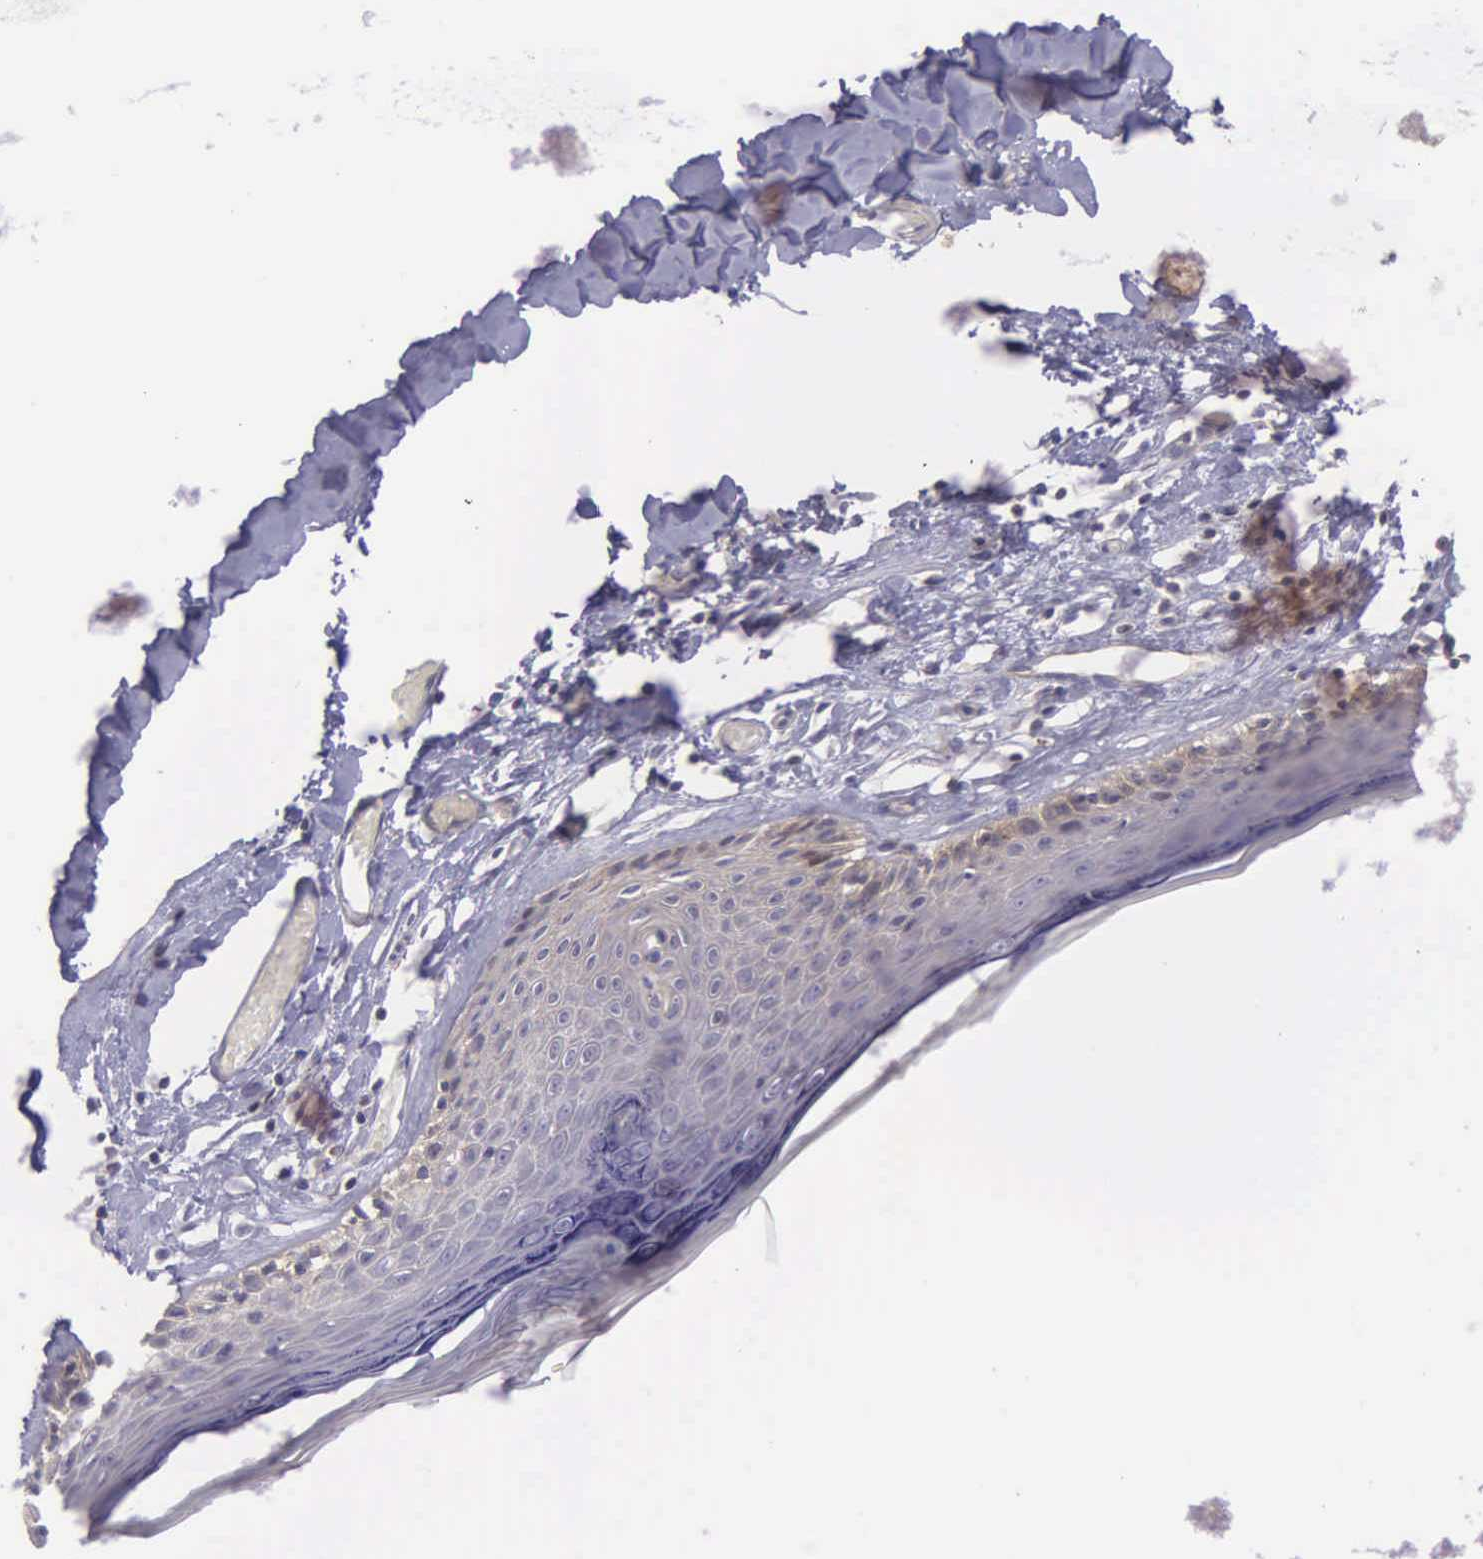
{"staining": {"intensity": "weak", "quantity": "<25%", "location": "cytoplasmic/membranous"}, "tissue": "skin", "cell_type": "Epidermal cells", "image_type": "normal", "snomed": [{"axis": "morphology", "description": "Normal tissue, NOS"}, {"axis": "topography", "description": "Vascular tissue"}, {"axis": "topography", "description": "Vulva"}, {"axis": "topography", "description": "Peripheral nerve tissue"}], "caption": "Immunohistochemistry (IHC) micrograph of benign human skin stained for a protein (brown), which displays no positivity in epidermal cells. Brightfield microscopy of IHC stained with DAB (3,3'-diaminobenzidine) (brown) and hematoxylin (blue), captured at high magnification.", "gene": "MICAL3", "patient": {"sex": "female", "age": 86}}